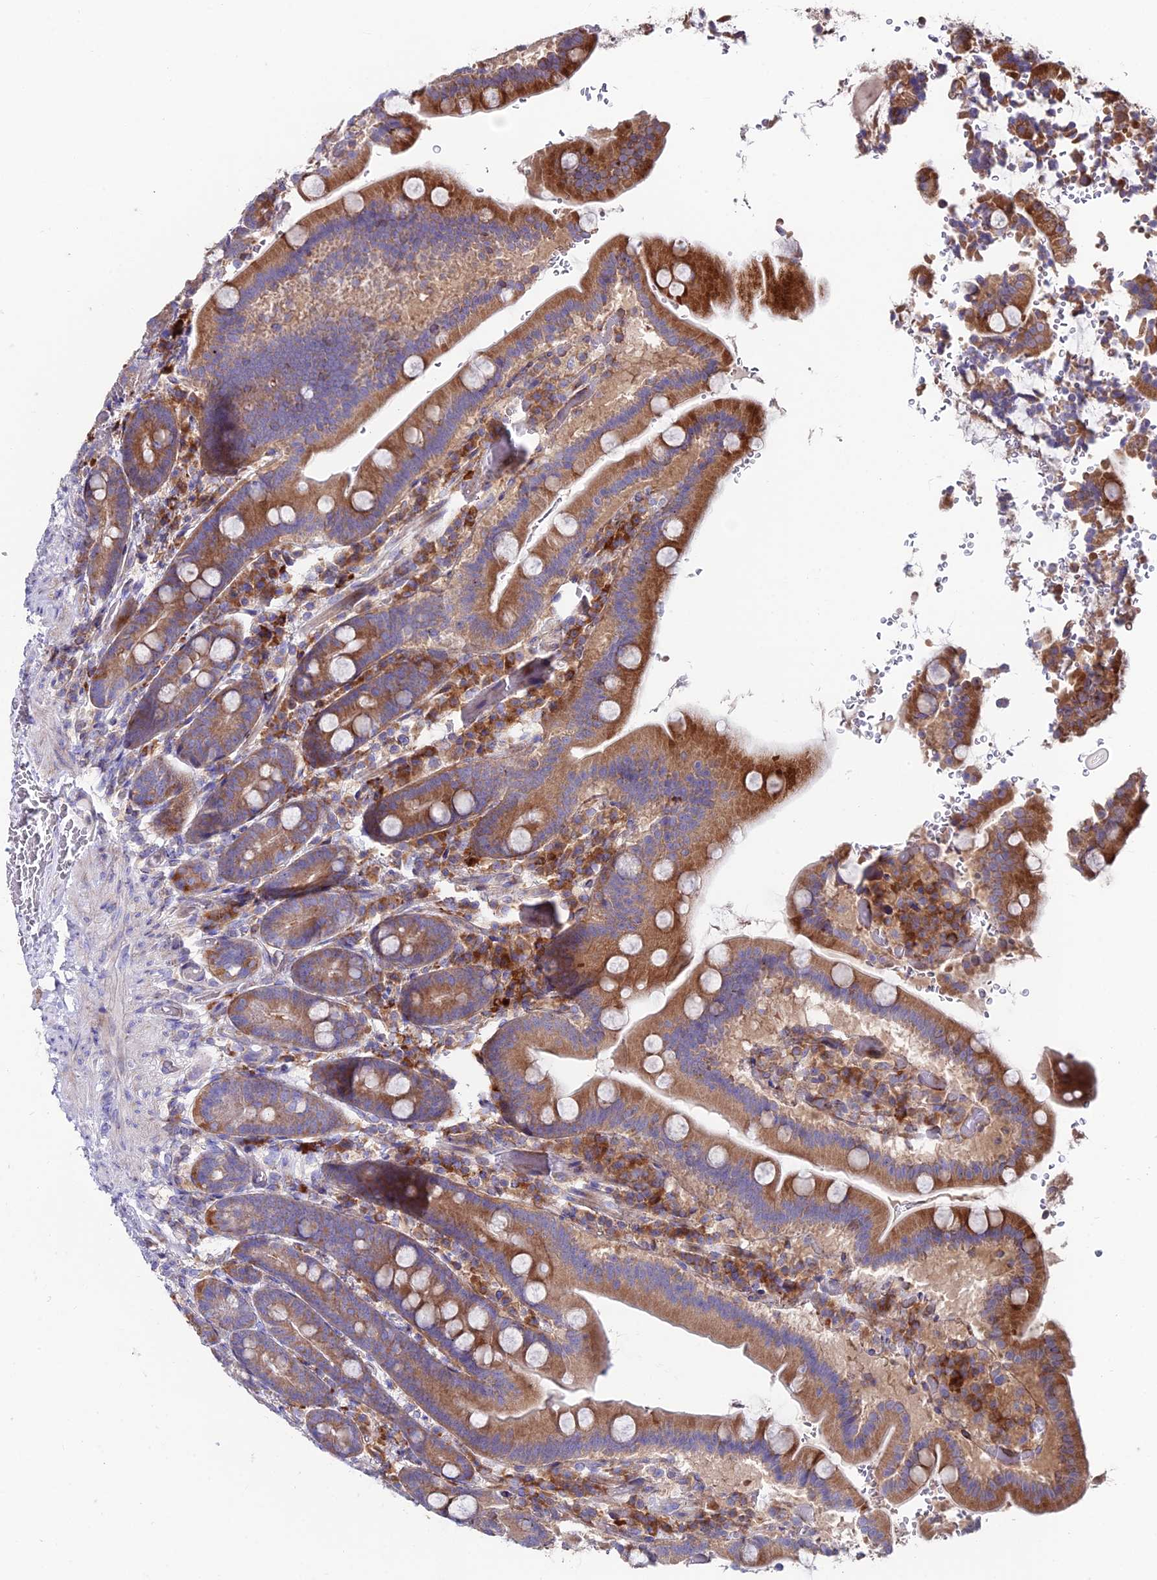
{"staining": {"intensity": "strong", "quantity": ">75%", "location": "cytoplasmic/membranous"}, "tissue": "duodenum", "cell_type": "Glandular cells", "image_type": "normal", "snomed": [{"axis": "morphology", "description": "Normal tissue, NOS"}, {"axis": "topography", "description": "Duodenum"}], "caption": "This micrograph demonstrates immunohistochemistry staining of benign duodenum, with high strong cytoplasmic/membranous positivity in about >75% of glandular cells.", "gene": "EIF3K", "patient": {"sex": "female", "age": 62}}